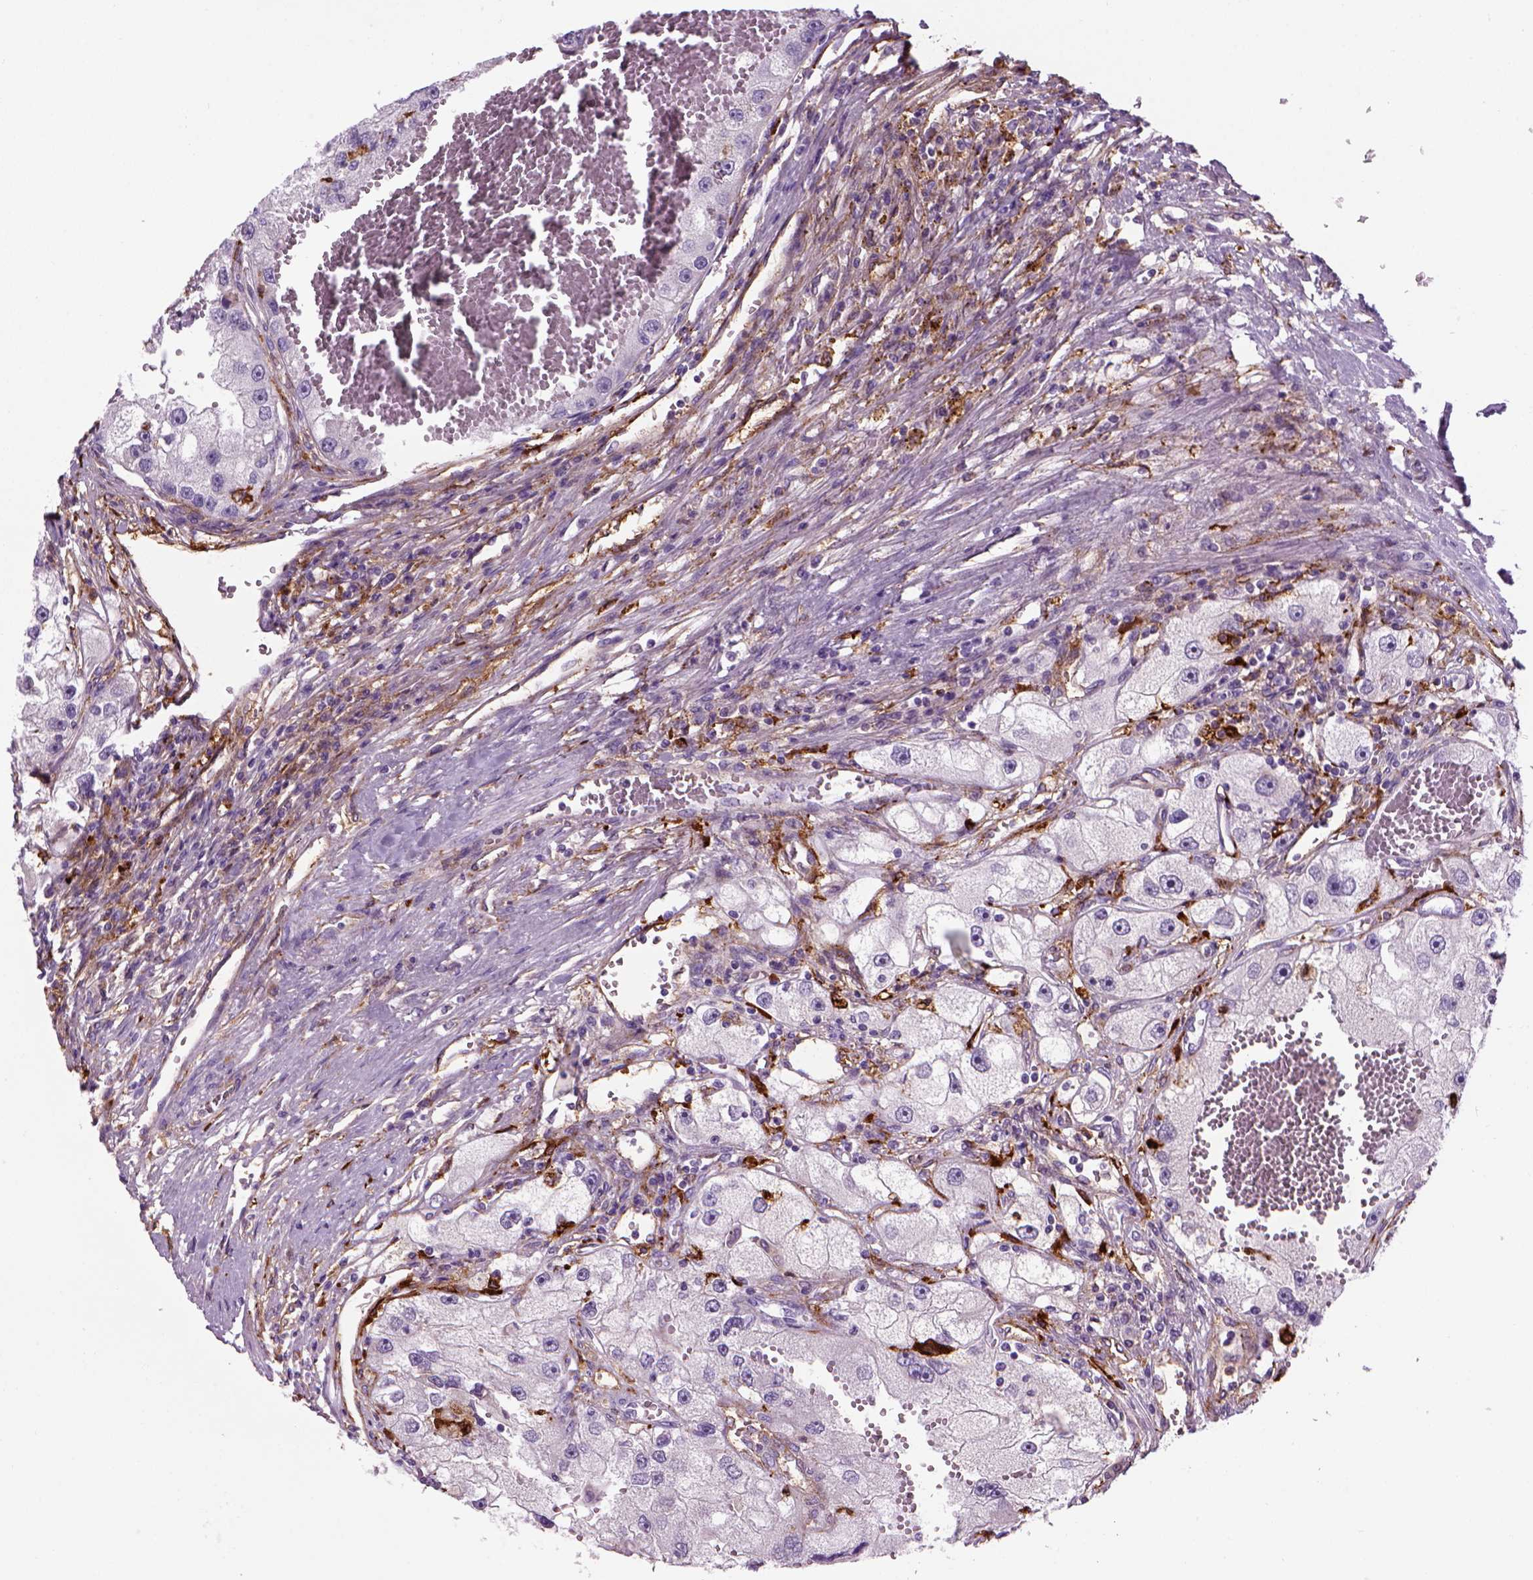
{"staining": {"intensity": "negative", "quantity": "none", "location": "none"}, "tissue": "renal cancer", "cell_type": "Tumor cells", "image_type": "cancer", "snomed": [{"axis": "morphology", "description": "Adenocarcinoma, NOS"}, {"axis": "topography", "description": "Kidney"}], "caption": "A high-resolution photomicrograph shows immunohistochemistry (IHC) staining of renal adenocarcinoma, which demonstrates no significant expression in tumor cells.", "gene": "MARCKS", "patient": {"sex": "male", "age": 63}}